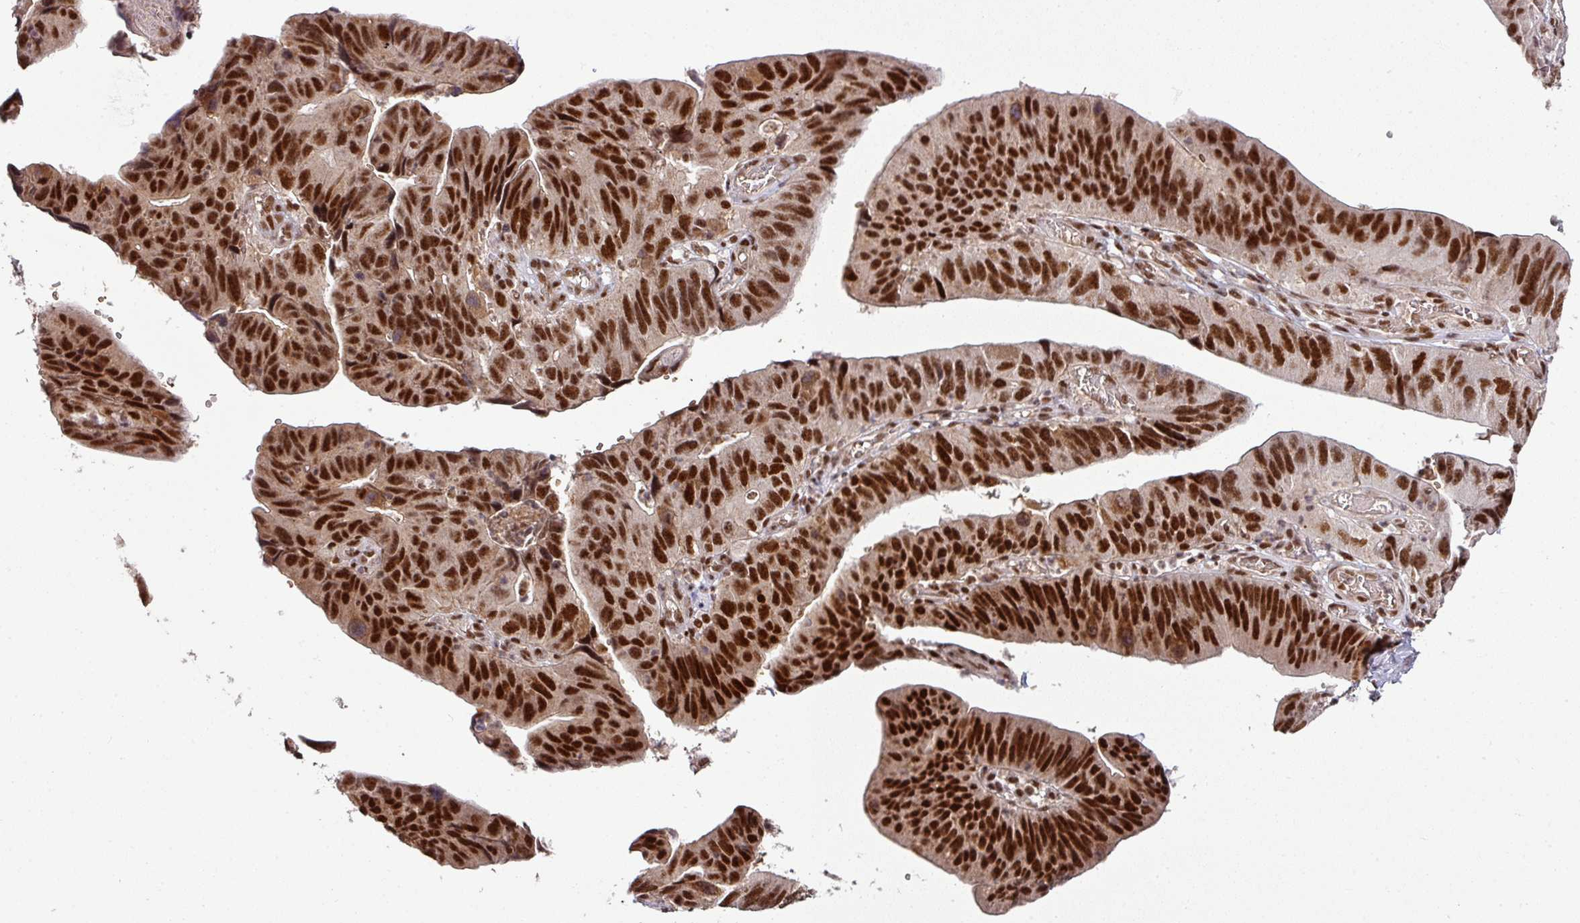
{"staining": {"intensity": "strong", "quantity": ">75%", "location": "nuclear"}, "tissue": "stomach cancer", "cell_type": "Tumor cells", "image_type": "cancer", "snomed": [{"axis": "morphology", "description": "Adenocarcinoma, NOS"}, {"axis": "topography", "description": "Stomach"}], "caption": "DAB immunohistochemical staining of human stomach adenocarcinoma demonstrates strong nuclear protein expression in approximately >75% of tumor cells.", "gene": "PHF23", "patient": {"sex": "male", "age": 59}}